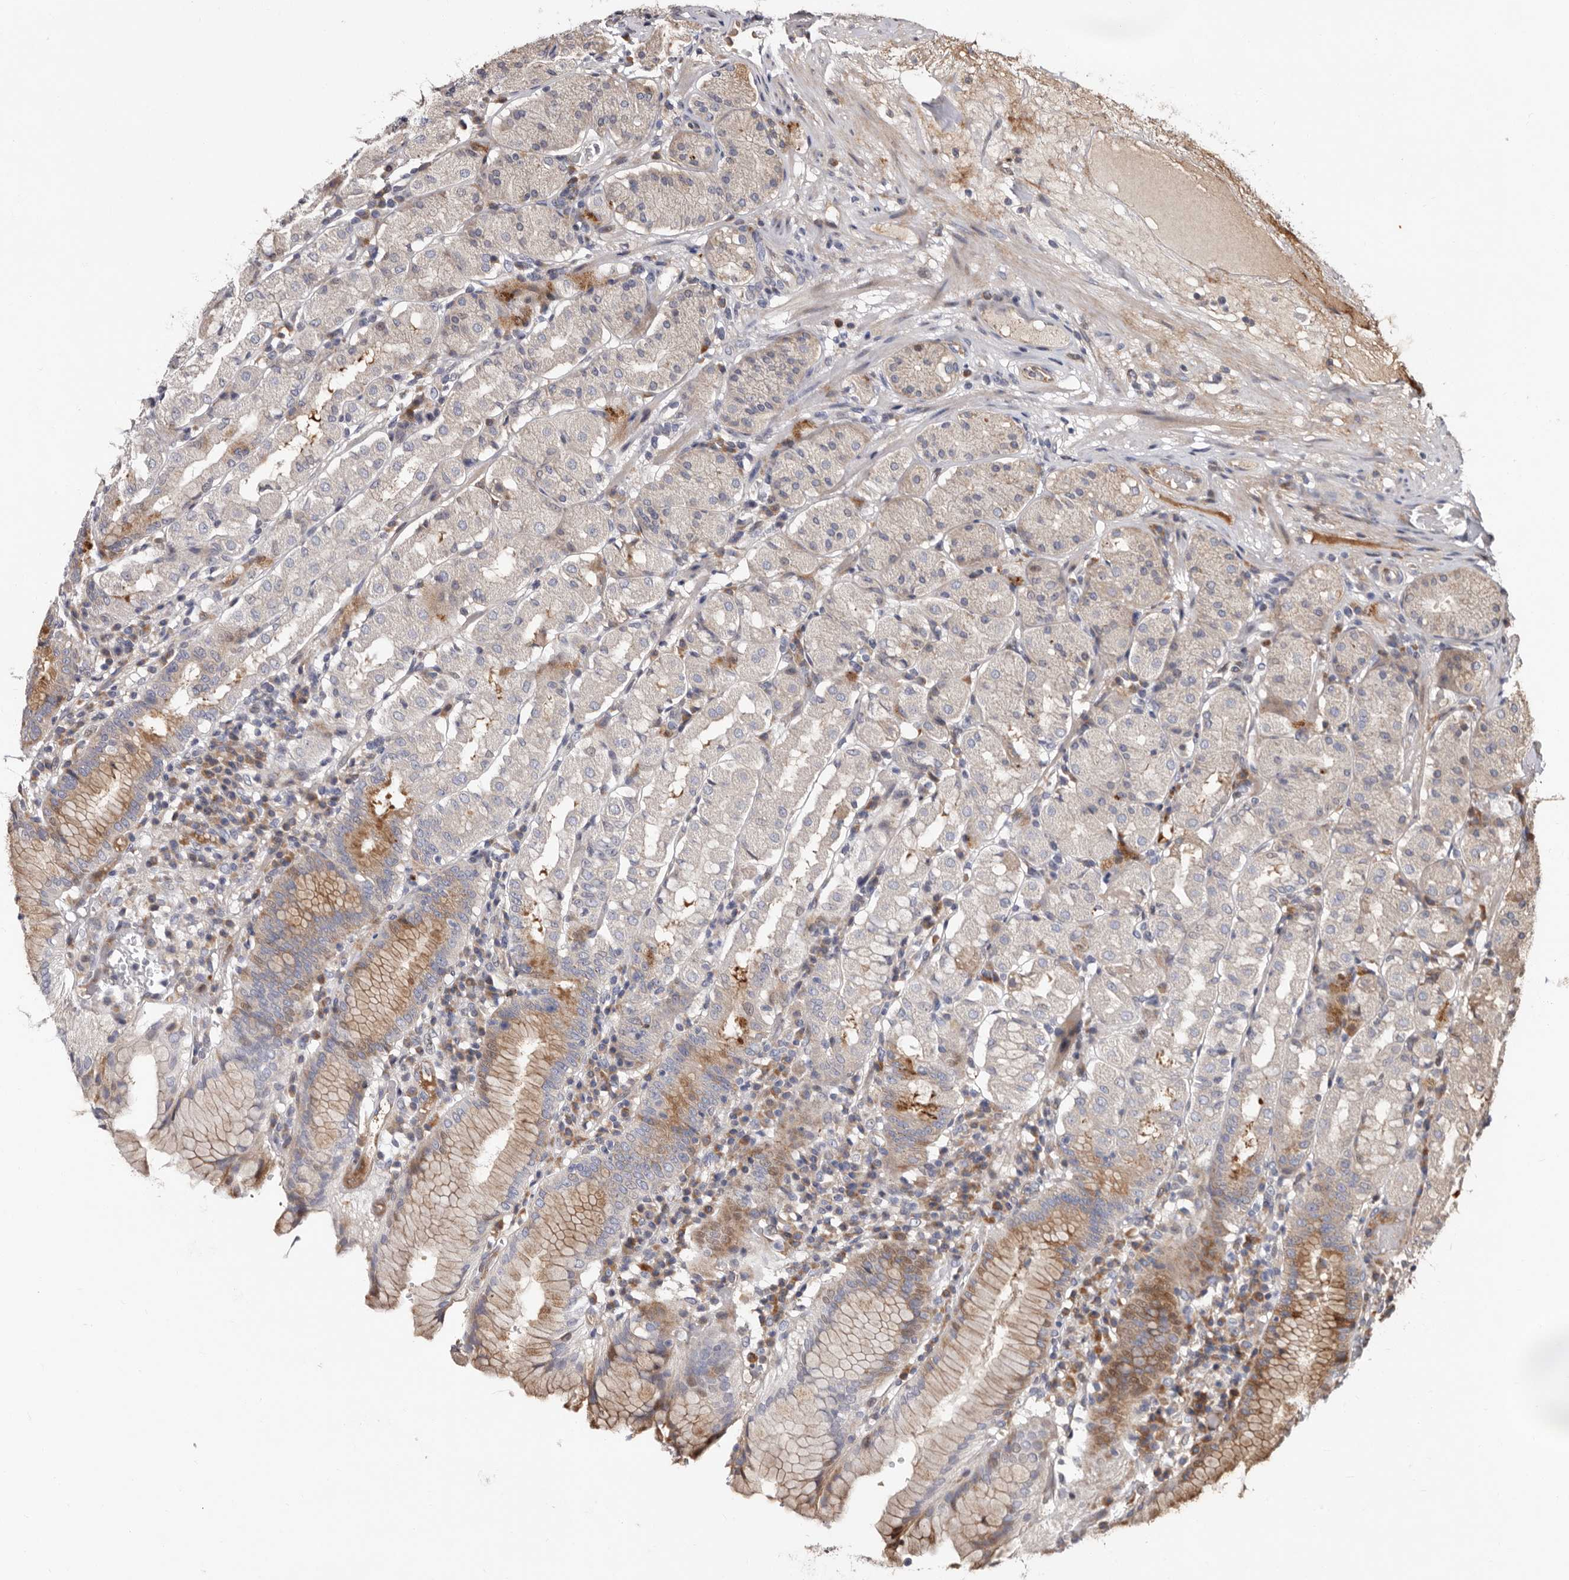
{"staining": {"intensity": "moderate", "quantity": "<25%", "location": "cytoplasmic/membranous"}, "tissue": "stomach", "cell_type": "Glandular cells", "image_type": "normal", "snomed": [{"axis": "morphology", "description": "Normal tissue, NOS"}, {"axis": "topography", "description": "Stomach"}, {"axis": "topography", "description": "Stomach, lower"}], "caption": "Protein staining shows moderate cytoplasmic/membranous staining in approximately <25% of glandular cells in benign stomach. (DAB = brown stain, brightfield microscopy at high magnification).", "gene": "WEE2", "patient": {"sex": "female", "age": 56}}